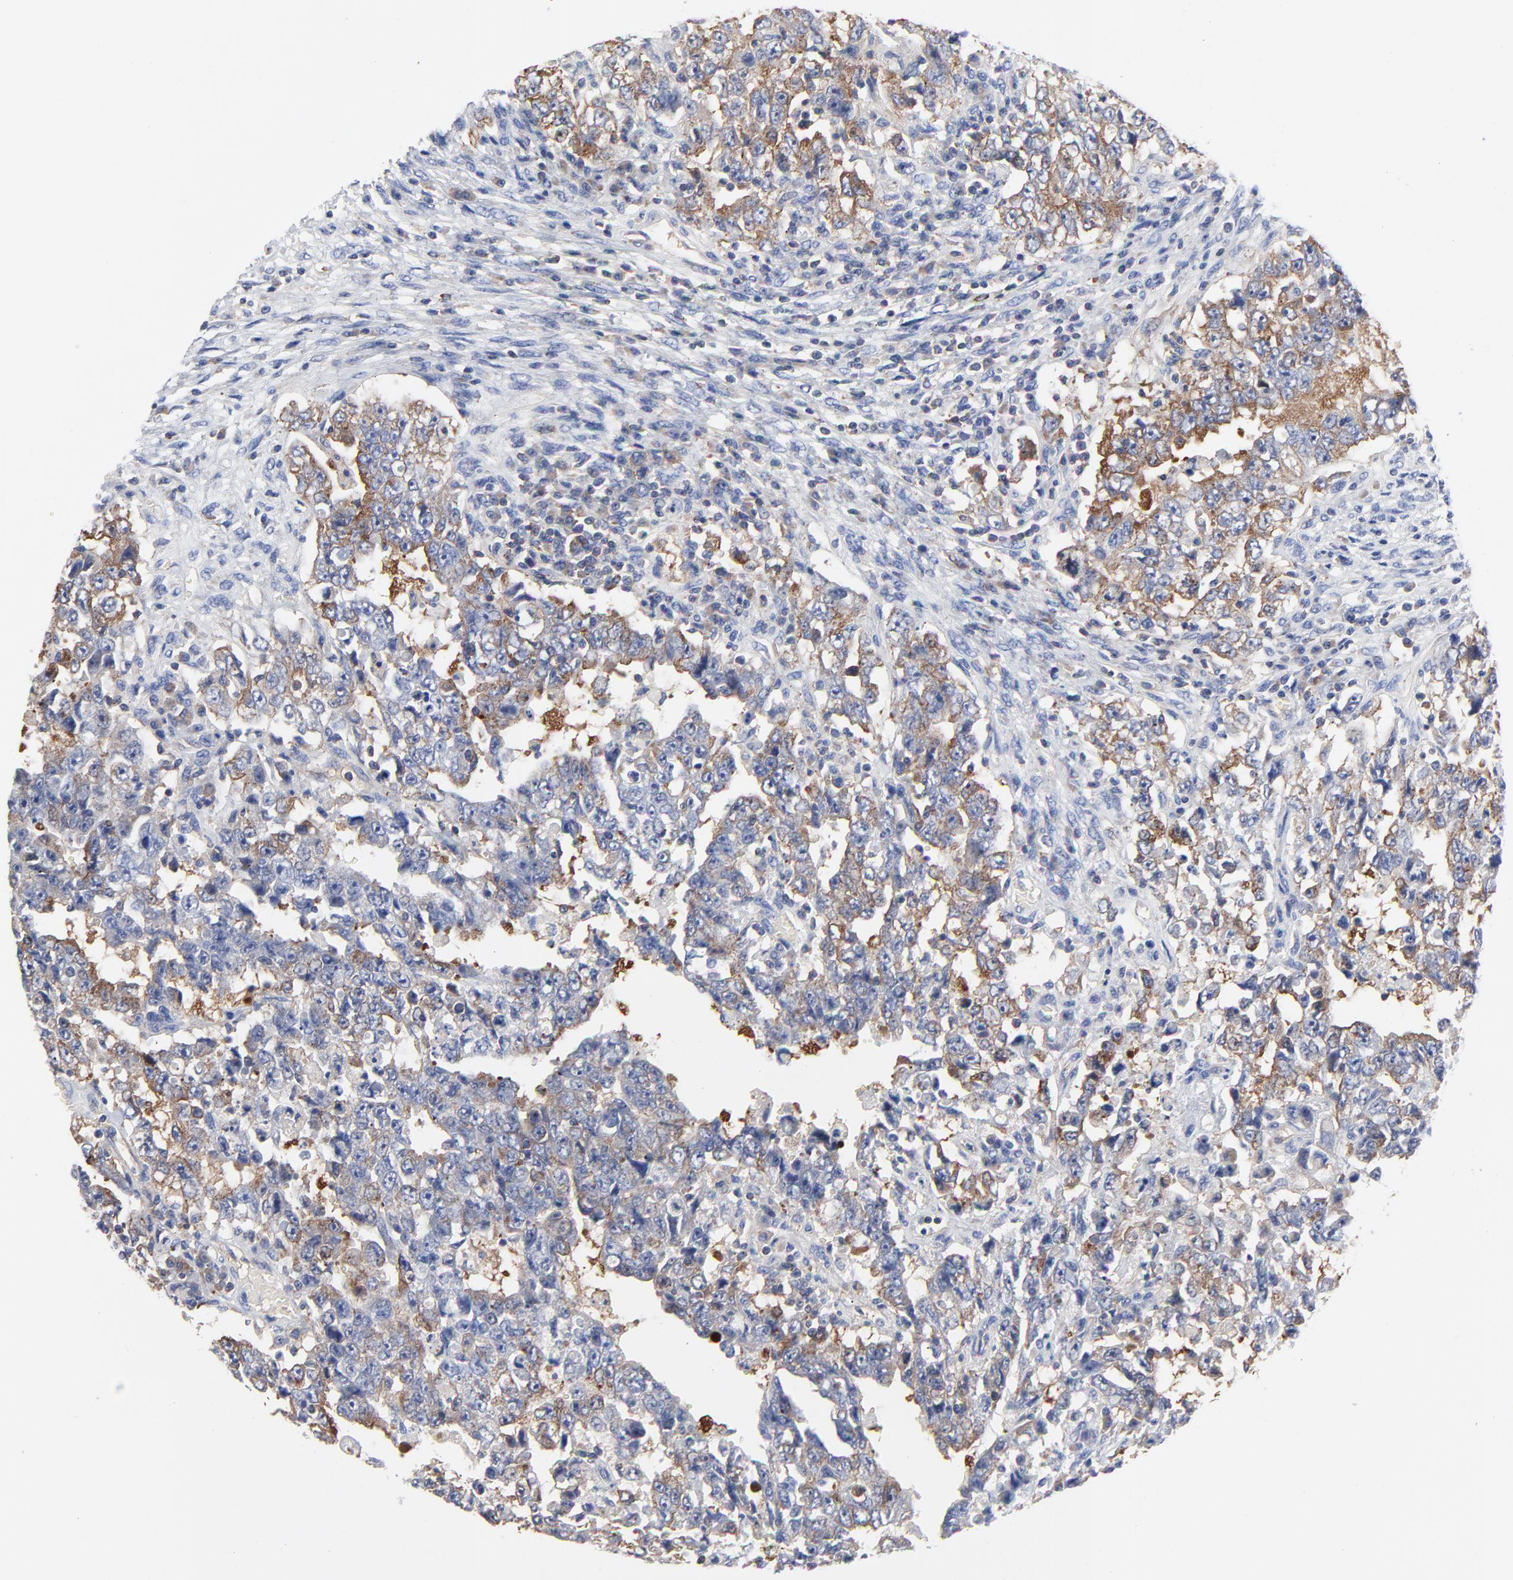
{"staining": {"intensity": "moderate", "quantity": ">75%", "location": "cytoplasmic/membranous"}, "tissue": "testis cancer", "cell_type": "Tumor cells", "image_type": "cancer", "snomed": [{"axis": "morphology", "description": "Carcinoma, Embryonal, NOS"}, {"axis": "topography", "description": "Testis"}], "caption": "A micrograph of human testis cancer (embryonal carcinoma) stained for a protein displays moderate cytoplasmic/membranous brown staining in tumor cells.", "gene": "CD2AP", "patient": {"sex": "male", "age": 26}}